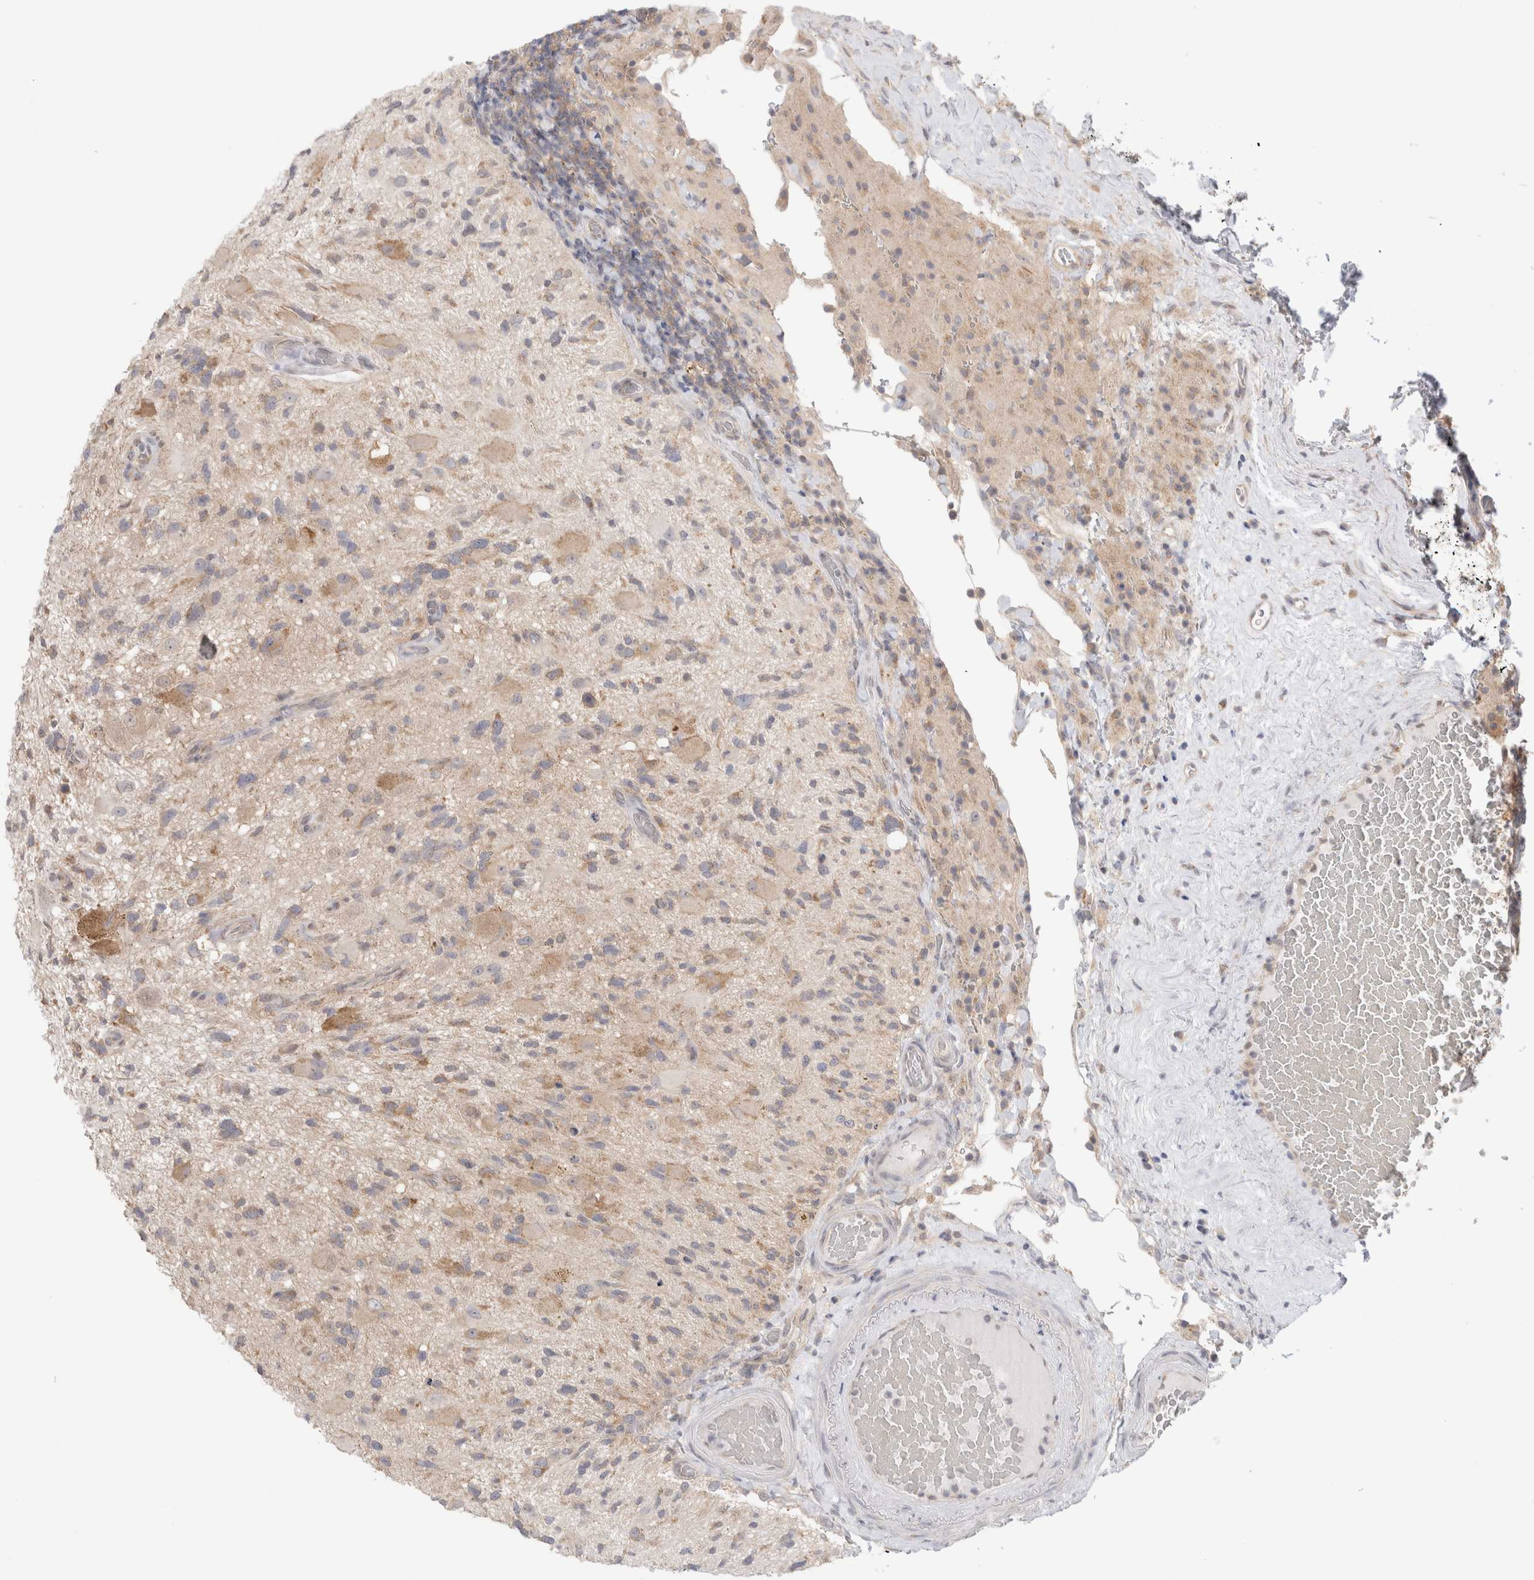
{"staining": {"intensity": "weak", "quantity": "<25%", "location": "cytoplasmic/membranous"}, "tissue": "glioma", "cell_type": "Tumor cells", "image_type": "cancer", "snomed": [{"axis": "morphology", "description": "Glioma, malignant, High grade"}, {"axis": "topography", "description": "Brain"}], "caption": "The micrograph shows no staining of tumor cells in glioma.", "gene": "NDOR1", "patient": {"sex": "male", "age": 33}}